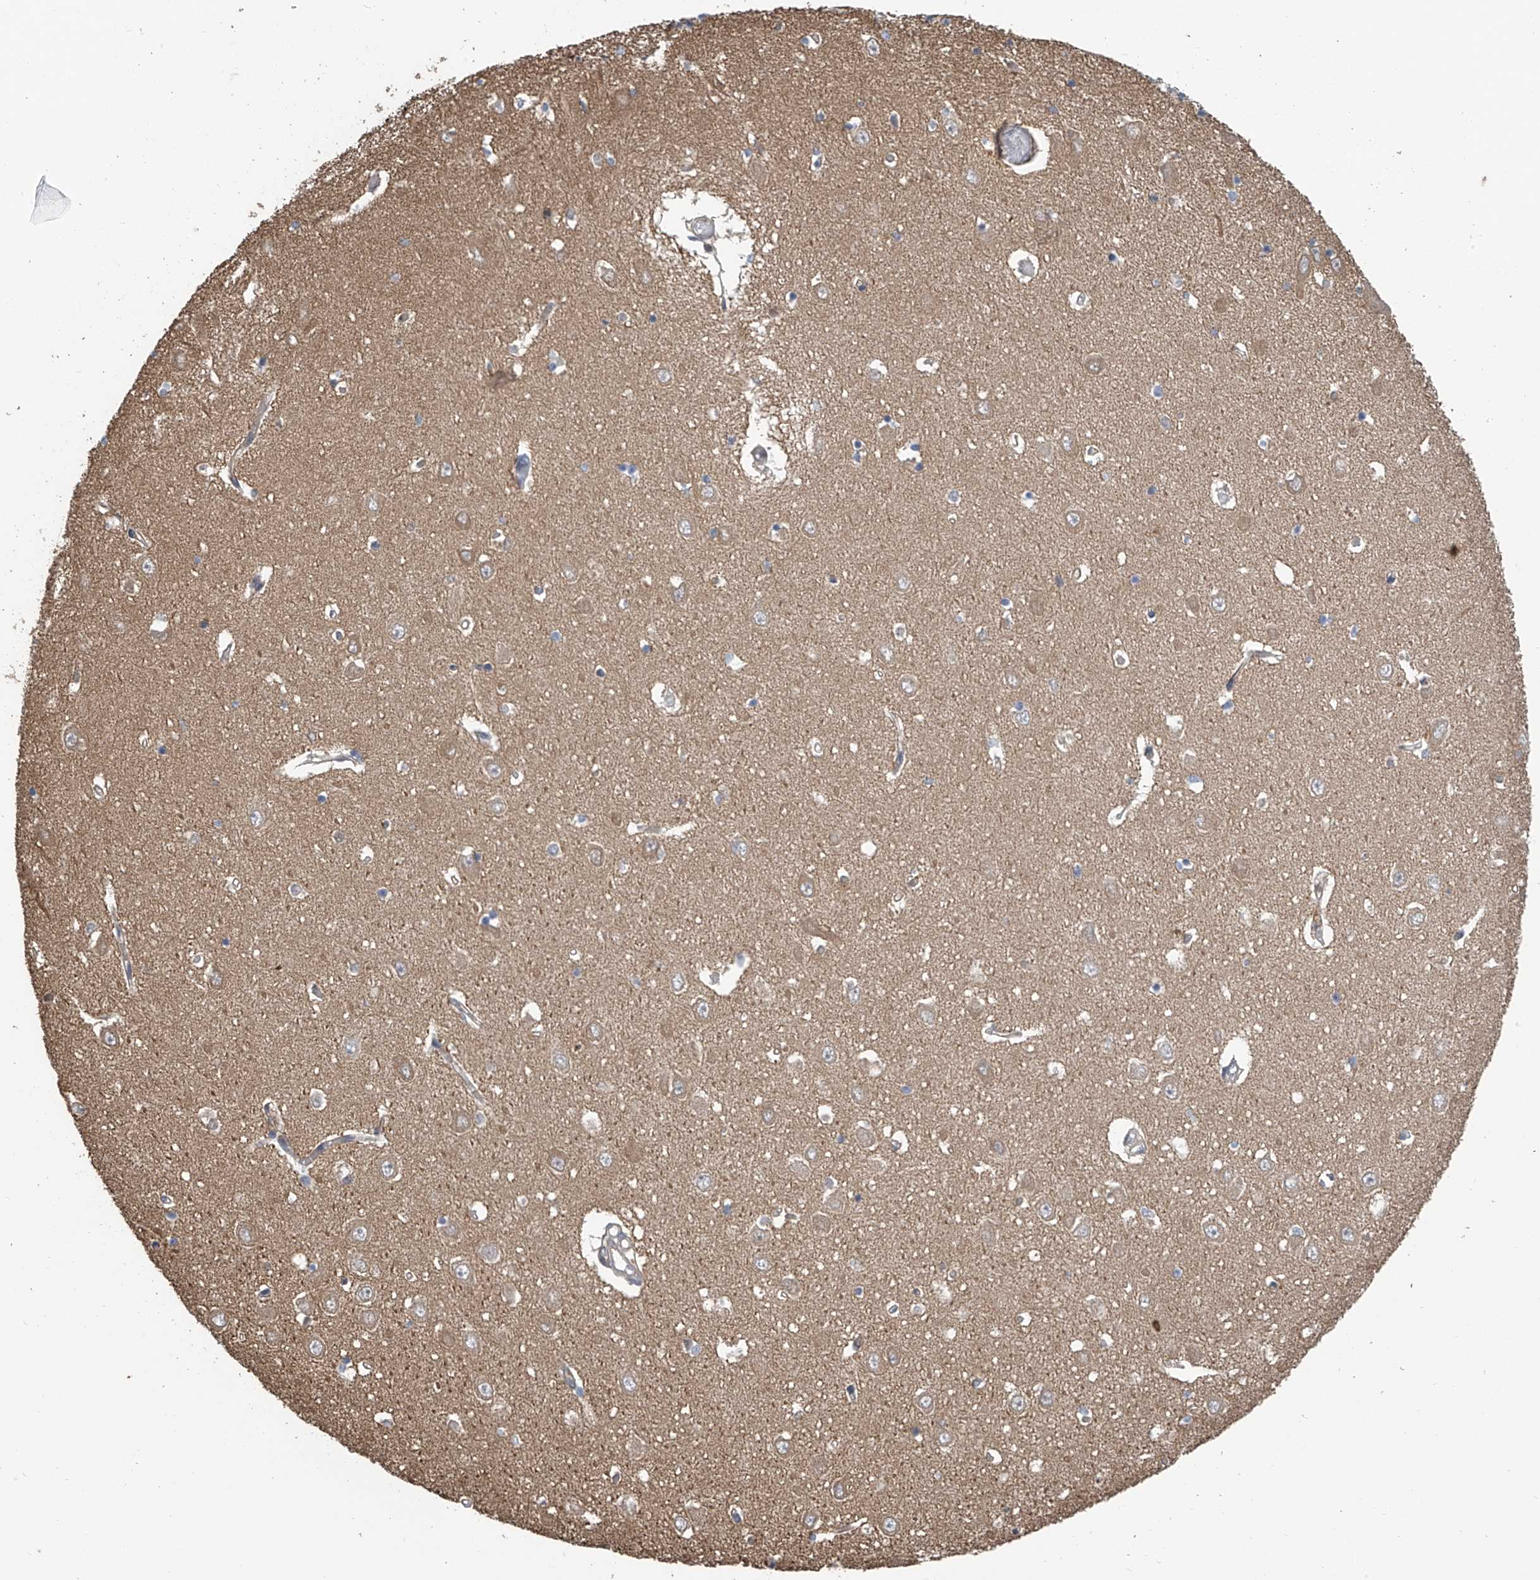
{"staining": {"intensity": "negative", "quantity": "none", "location": "none"}, "tissue": "hippocampus", "cell_type": "Glial cells", "image_type": "normal", "snomed": [{"axis": "morphology", "description": "Normal tissue, NOS"}, {"axis": "topography", "description": "Hippocampus"}], "caption": "Glial cells show no significant expression in unremarkable hippocampus. (Stains: DAB (3,3'-diaminobenzidine) immunohistochemistry with hematoxylin counter stain, Microscopy: brightfield microscopy at high magnification).", "gene": "DNAJC9", "patient": {"sex": "male", "age": 70}}